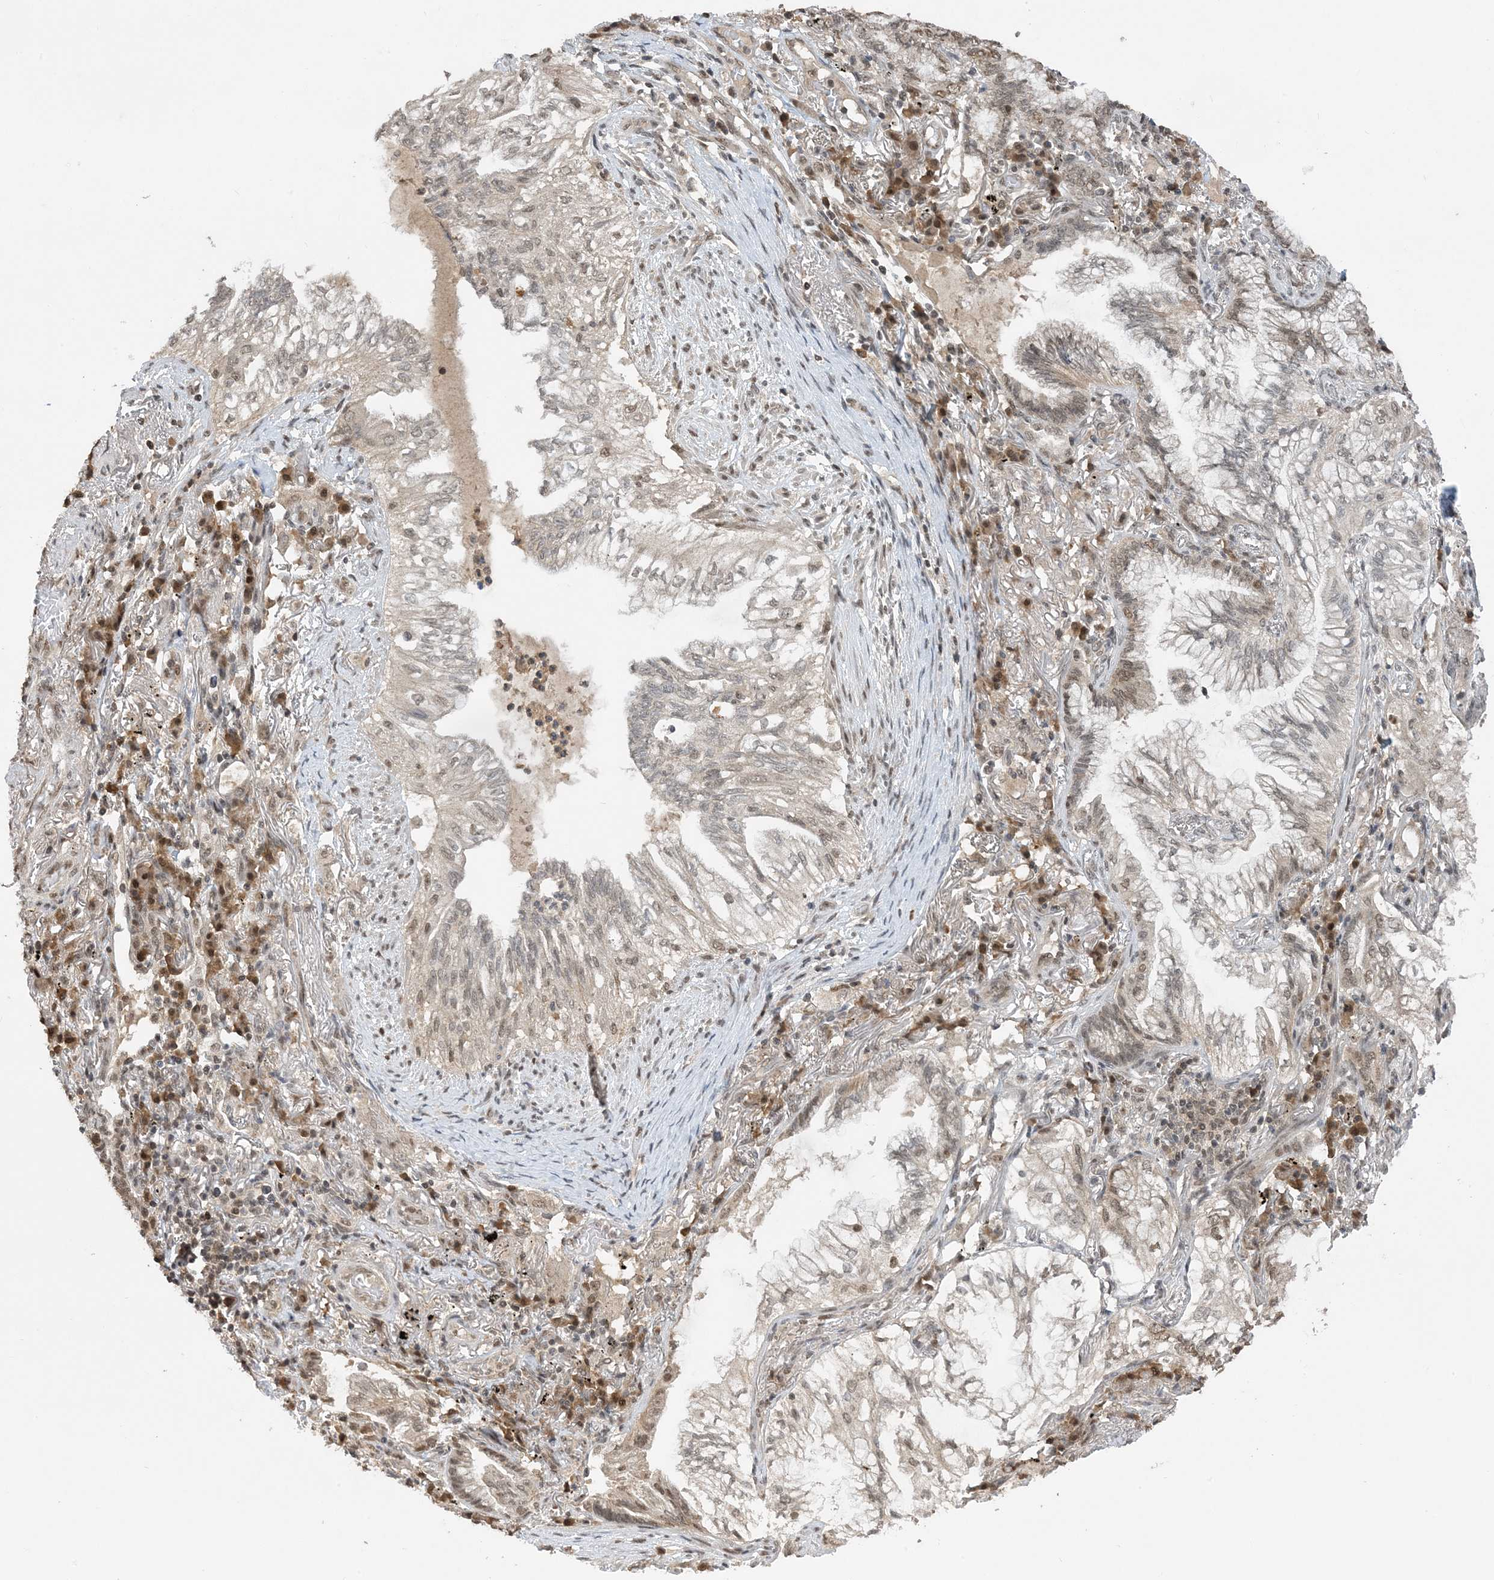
{"staining": {"intensity": "weak", "quantity": "<25%", "location": "nuclear"}, "tissue": "lung cancer", "cell_type": "Tumor cells", "image_type": "cancer", "snomed": [{"axis": "morphology", "description": "Adenocarcinoma, NOS"}, {"axis": "topography", "description": "Lung"}], "caption": "Tumor cells are negative for brown protein staining in adenocarcinoma (lung).", "gene": "ACYP2", "patient": {"sex": "female", "age": 70}}